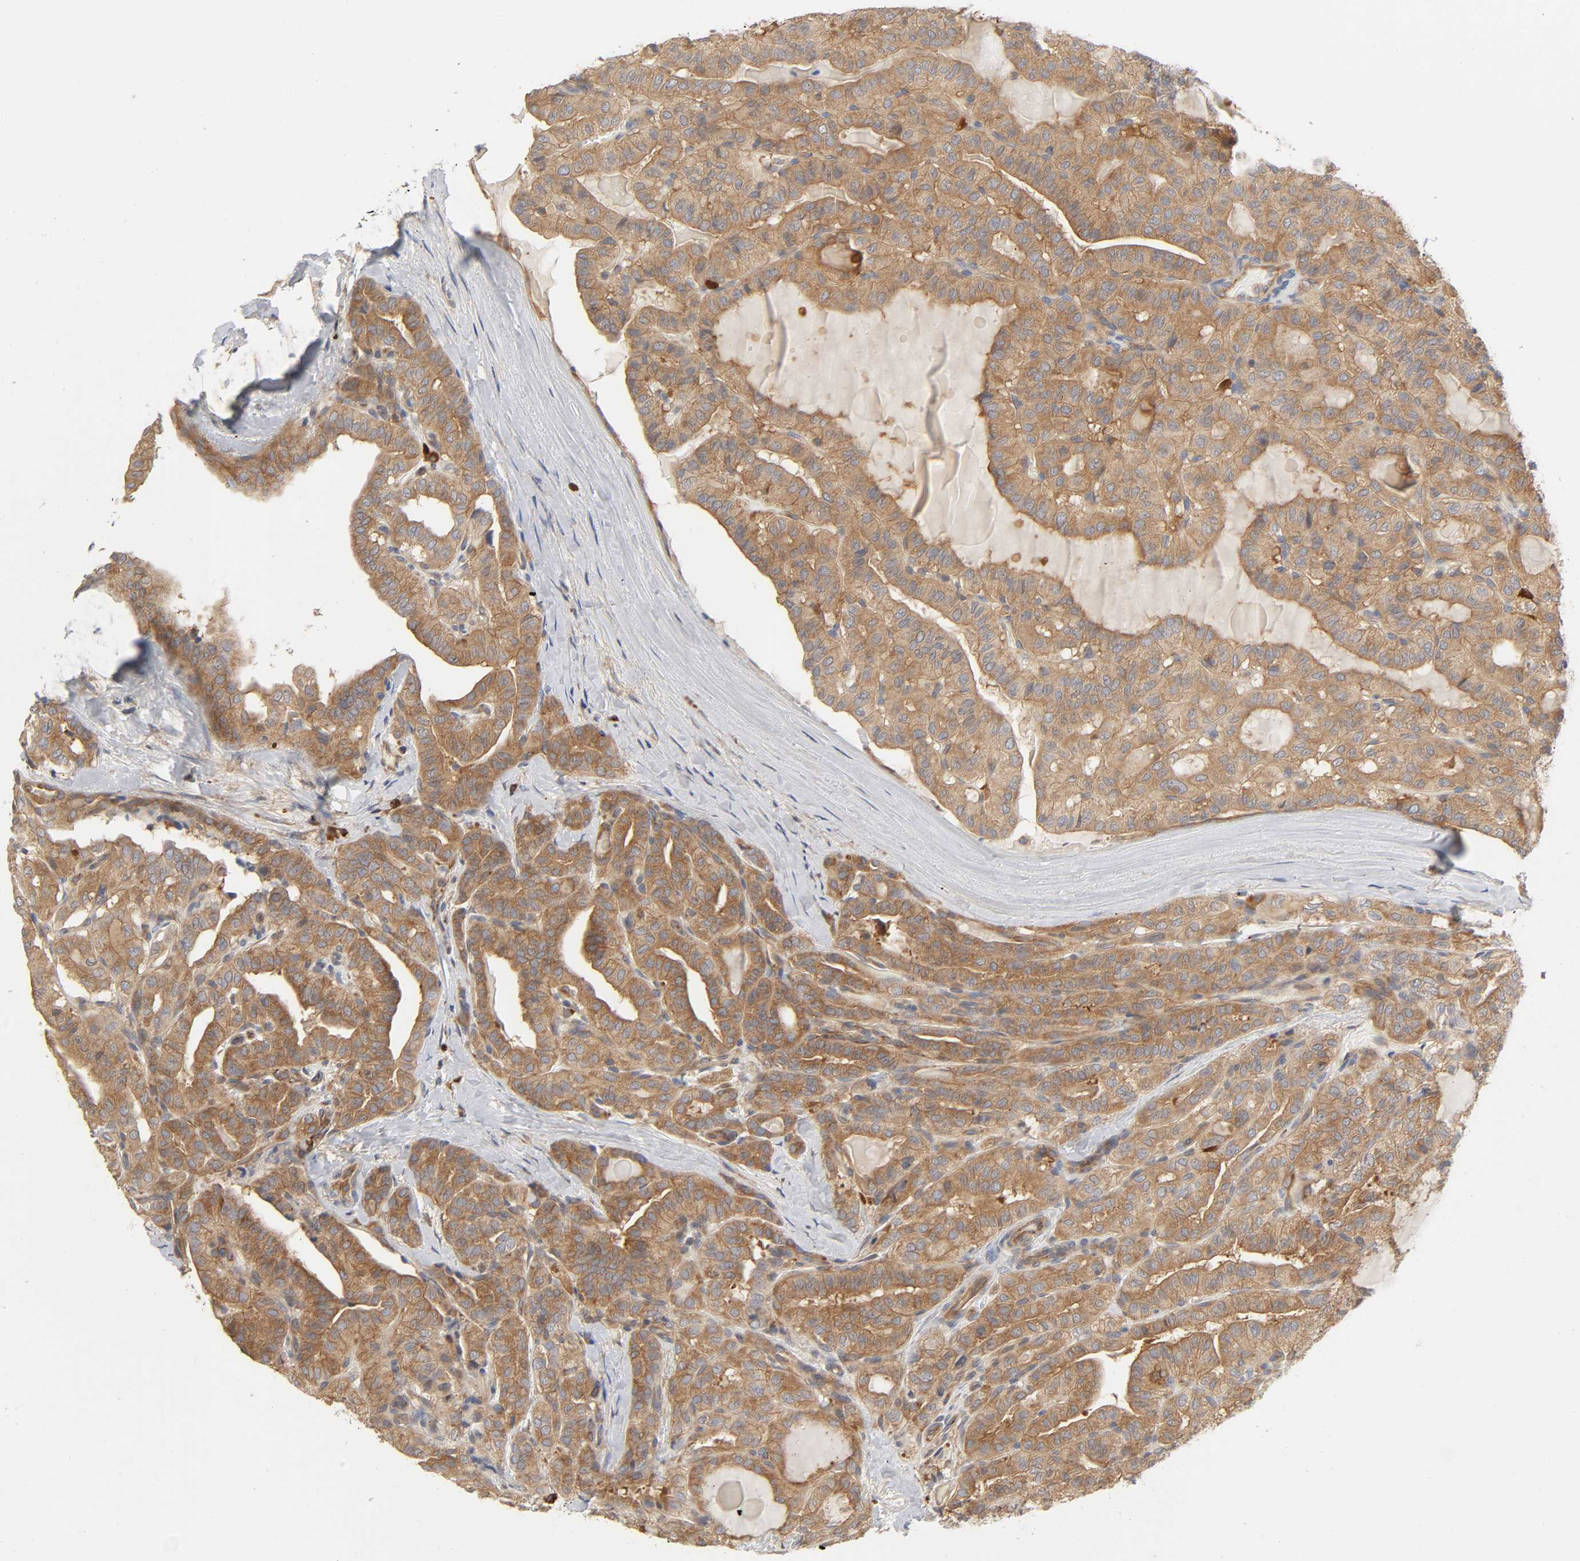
{"staining": {"intensity": "weak", "quantity": ">75%", "location": "cytoplasmic/membranous"}, "tissue": "thyroid cancer", "cell_type": "Tumor cells", "image_type": "cancer", "snomed": [{"axis": "morphology", "description": "Papillary adenocarcinoma, NOS"}, {"axis": "topography", "description": "Thyroid gland"}], "caption": "A low amount of weak cytoplasmic/membranous positivity is present in approximately >75% of tumor cells in thyroid cancer tissue.", "gene": "SCHIP1", "patient": {"sex": "male", "age": 77}}